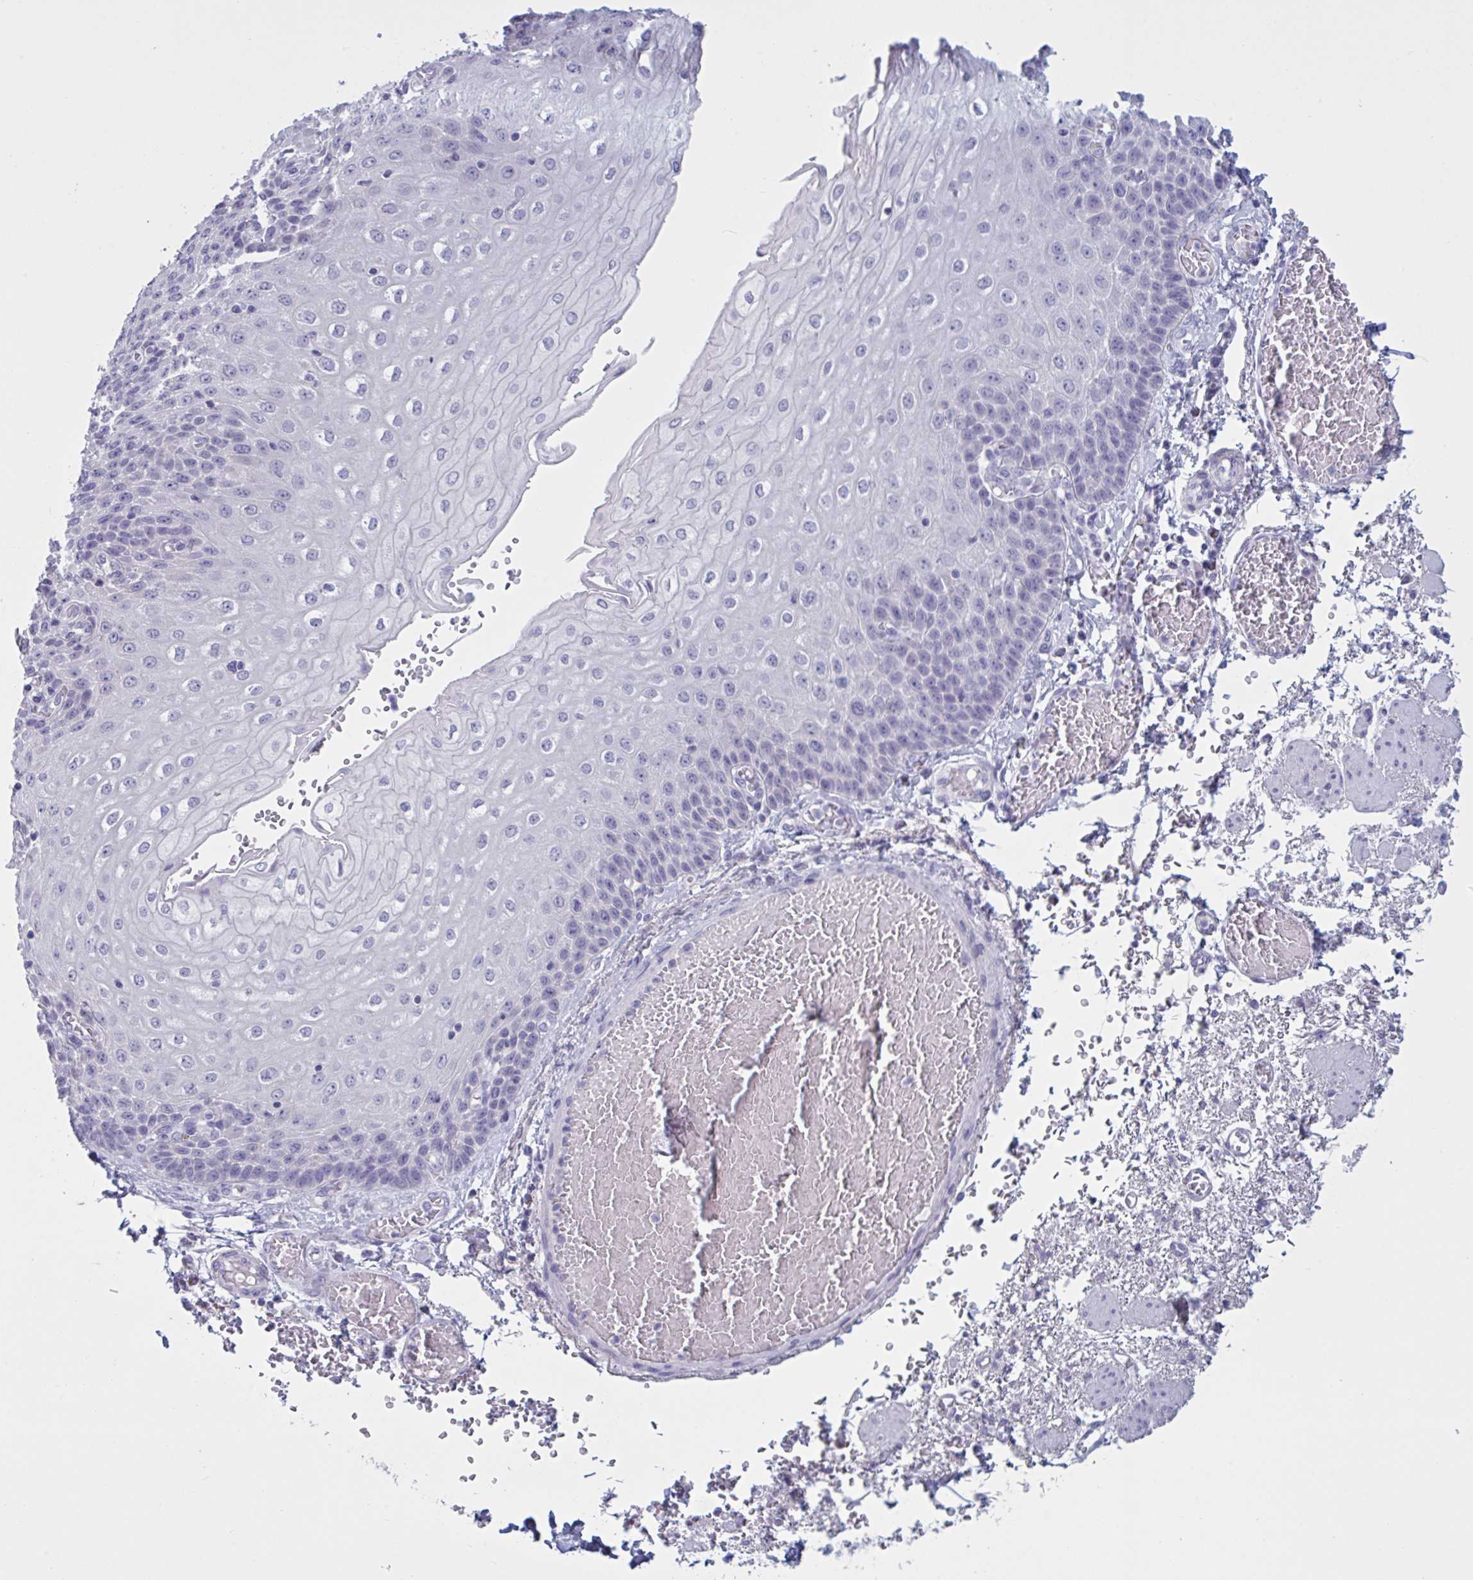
{"staining": {"intensity": "negative", "quantity": "none", "location": "none"}, "tissue": "esophagus", "cell_type": "Squamous epithelial cells", "image_type": "normal", "snomed": [{"axis": "morphology", "description": "Normal tissue, NOS"}, {"axis": "morphology", "description": "Adenocarcinoma, NOS"}, {"axis": "topography", "description": "Esophagus"}], "caption": "Squamous epithelial cells show no significant protein staining in normal esophagus.", "gene": "NDUFC2", "patient": {"sex": "male", "age": 81}}